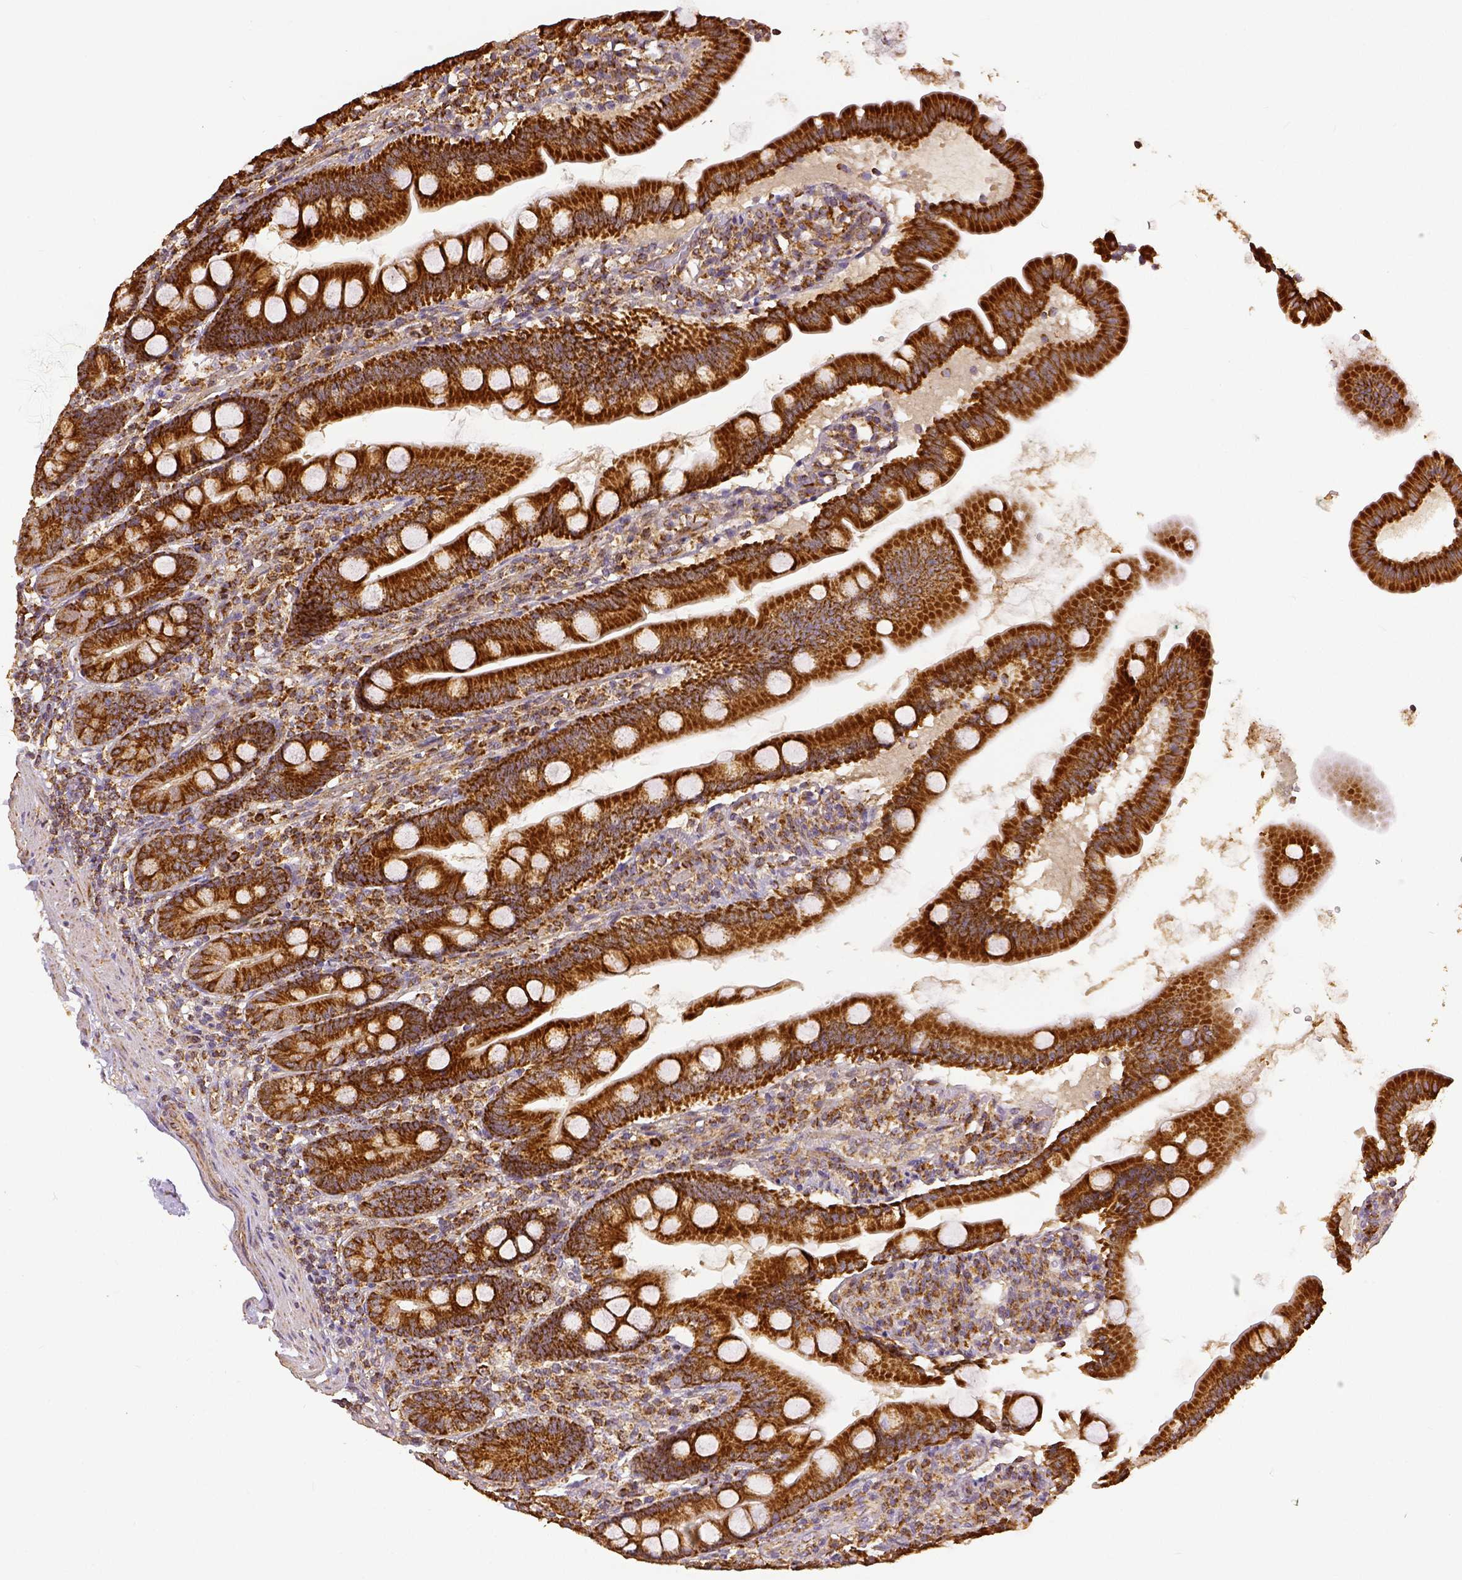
{"staining": {"intensity": "strong", "quantity": ">75%", "location": "cytoplasmic/membranous"}, "tissue": "duodenum", "cell_type": "Glandular cells", "image_type": "normal", "snomed": [{"axis": "morphology", "description": "Normal tissue, NOS"}, {"axis": "topography", "description": "Duodenum"}], "caption": "IHC of benign duodenum demonstrates high levels of strong cytoplasmic/membranous positivity in approximately >75% of glandular cells. (Brightfield microscopy of DAB IHC at high magnification).", "gene": "SDHB", "patient": {"sex": "female", "age": 67}}